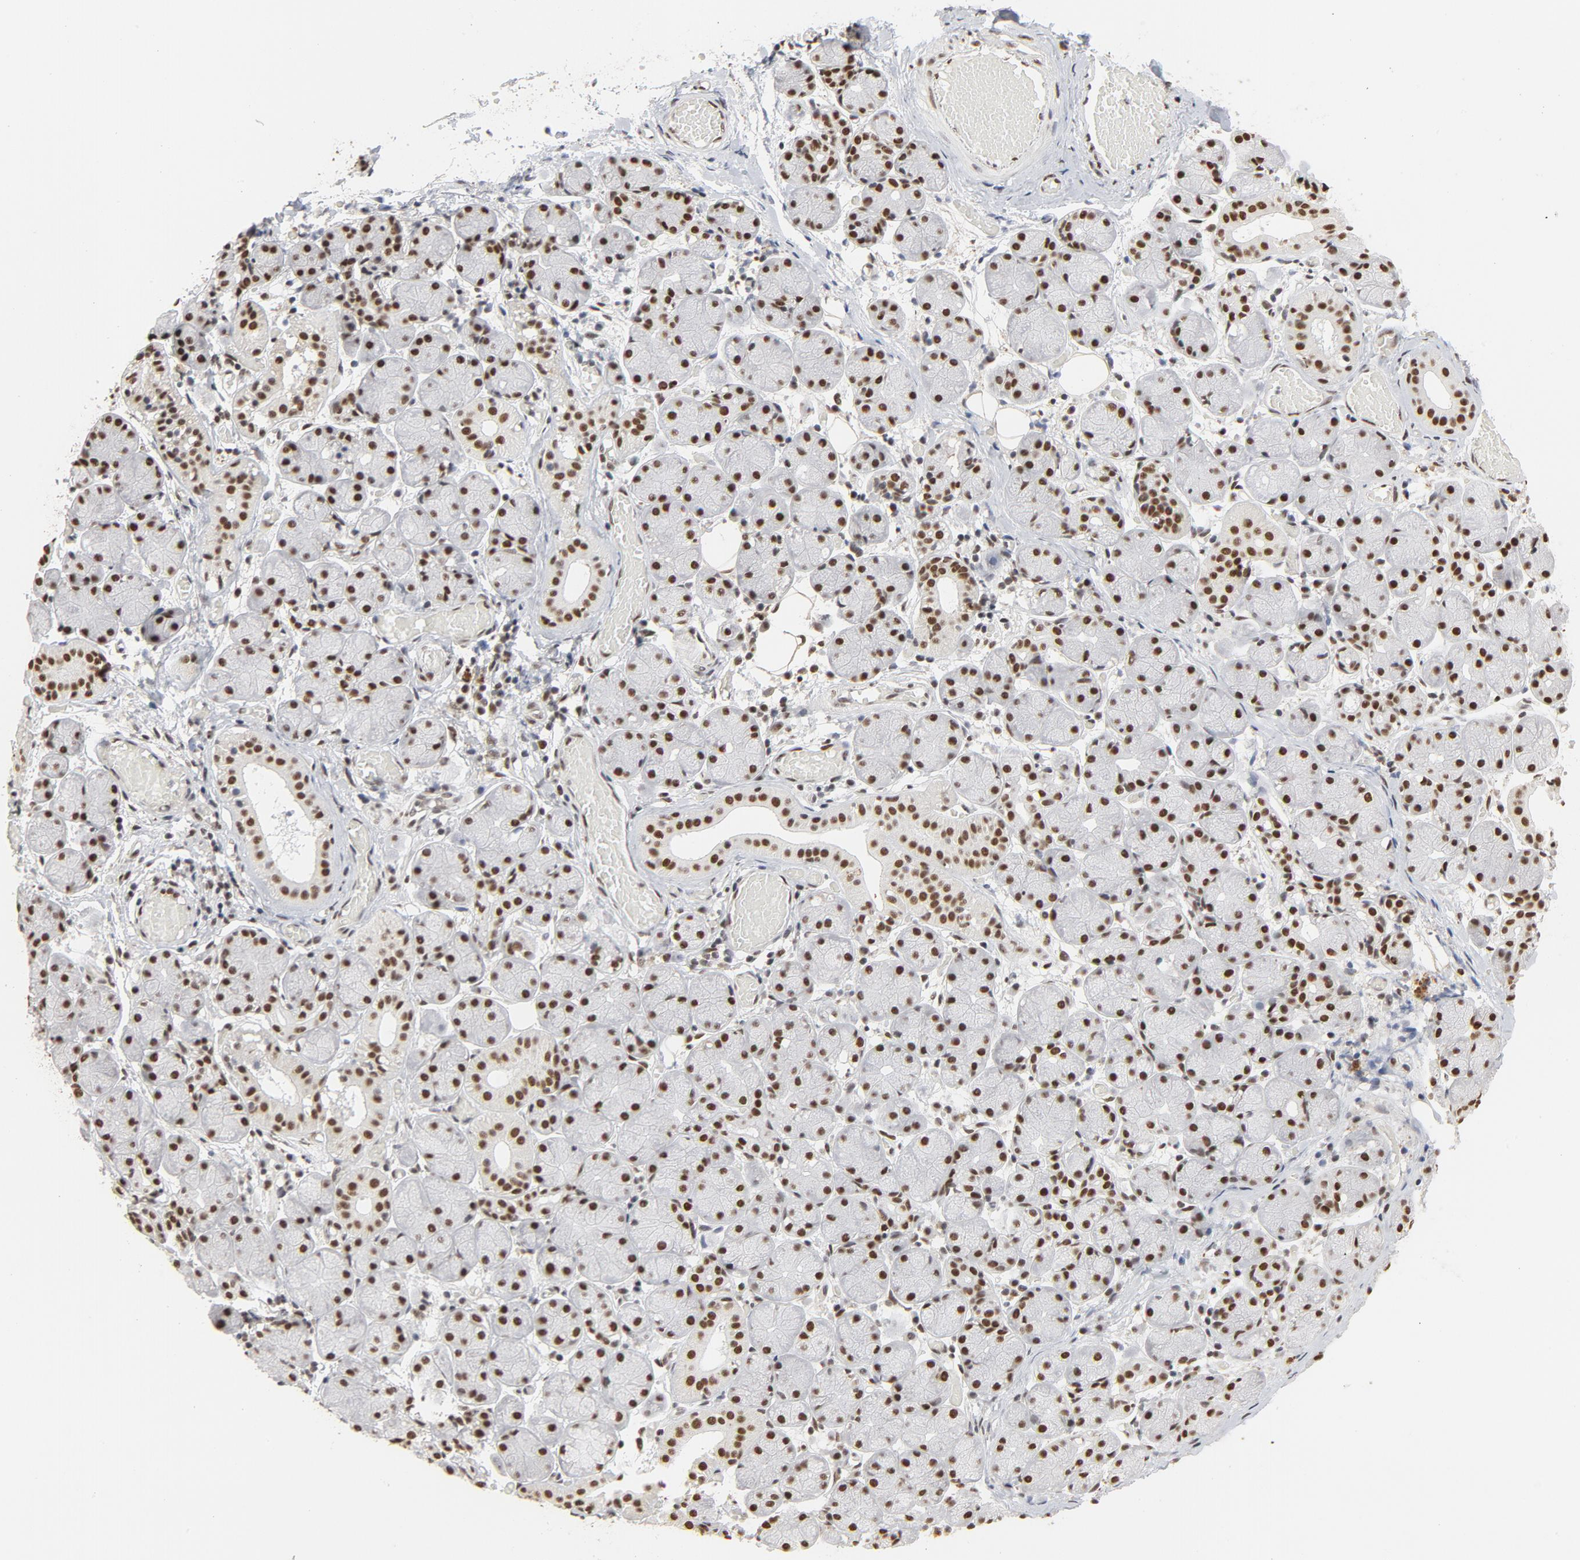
{"staining": {"intensity": "strong", "quantity": ">75%", "location": "nuclear"}, "tissue": "salivary gland", "cell_type": "Glandular cells", "image_type": "normal", "snomed": [{"axis": "morphology", "description": "Normal tissue, NOS"}, {"axis": "topography", "description": "Salivary gland"}], "caption": "Immunohistochemistry (IHC) image of normal salivary gland: human salivary gland stained using immunohistochemistry (IHC) exhibits high levels of strong protein expression localized specifically in the nuclear of glandular cells, appearing as a nuclear brown color.", "gene": "MRE11", "patient": {"sex": "female", "age": 24}}